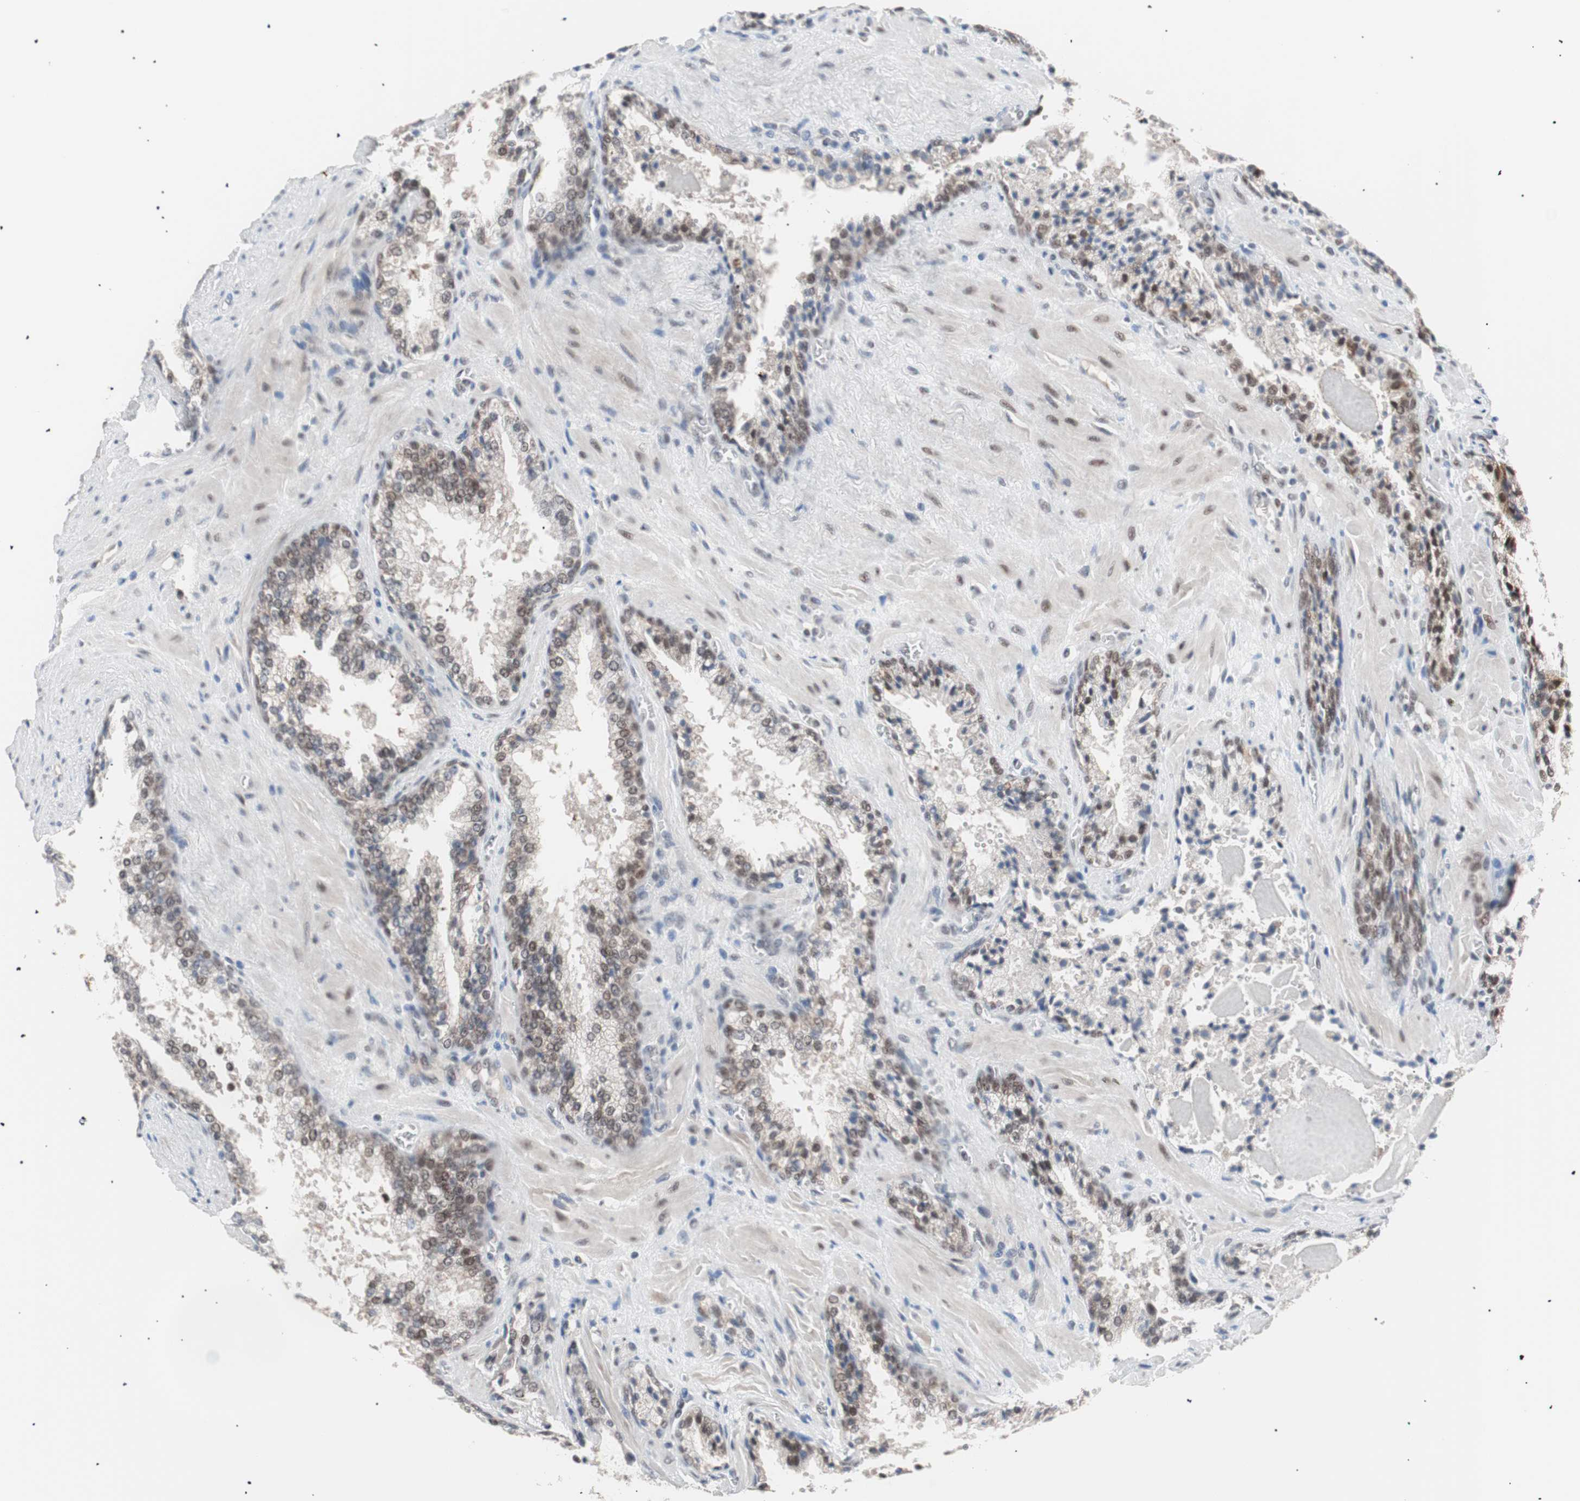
{"staining": {"intensity": "strong", "quantity": ">75%", "location": "nuclear"}, "tissue": "prostate cancer", "cell_type": "Tumor cells", "image_type": "cancer", "snomed": [{"axis": "morphology", "description": "Adenocarcinoma, High grade"}, {"axis": "topography", "description": "Prostate"}], "caption": "Immunohistochemical staining of prostate cancer (high-grade adenocarcinoma) demonstrates high levels of strong nuclear expression in approximately >75% of tumor cells. The protein is stained brown, and the nuclei are stained in blue (DAB IHC with brightfield microscopy, high magnification).", "gene": "LIG3", "patient": {"sex": "male", "age": 58}}